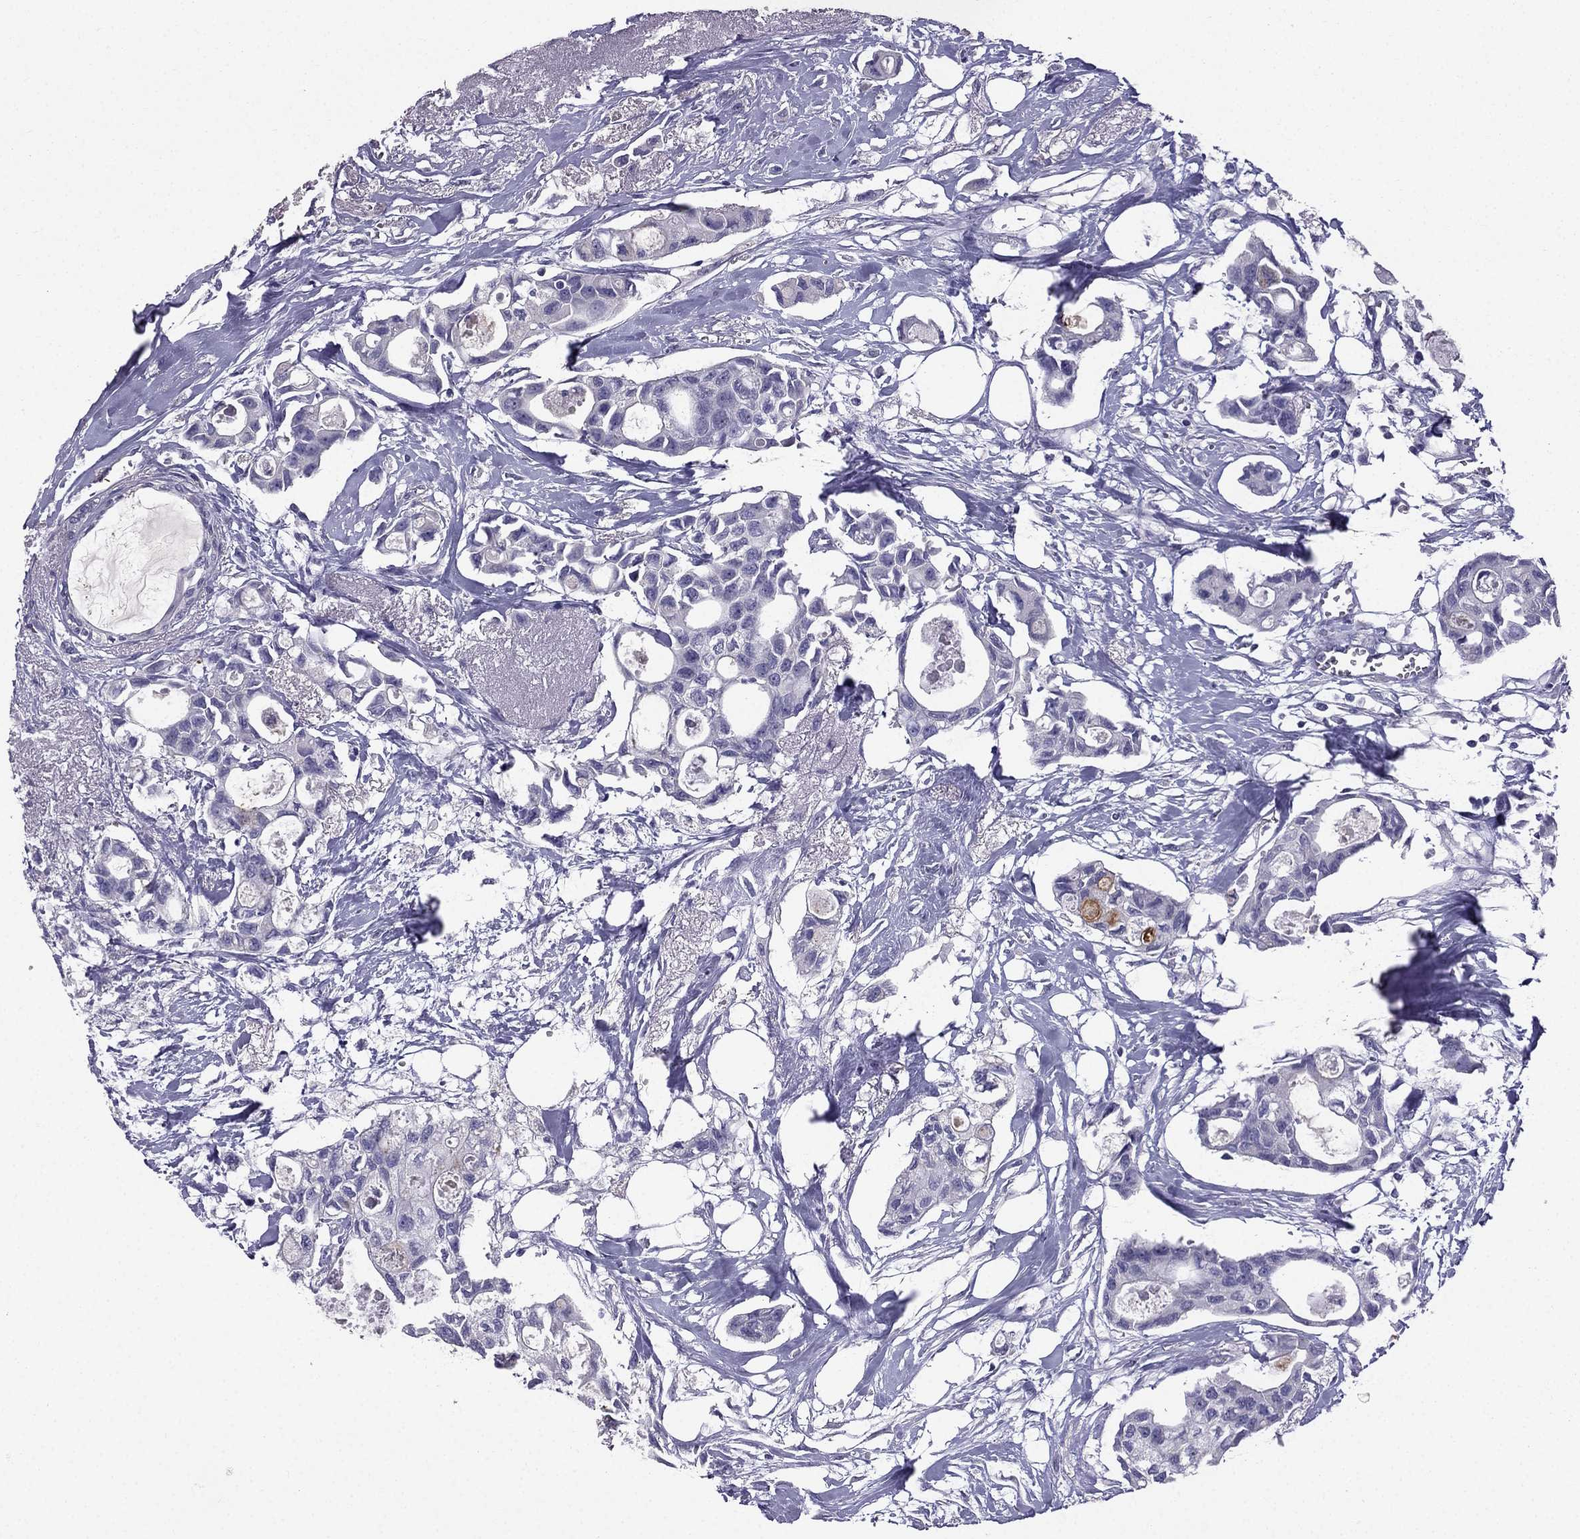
{"staining": {"intensity": "negative", "quantity": "none", "location": "none"}, "tissue": "breast cancer", "cell_type": "Tumor cells", "image_type": "cancer", "snomed": [{"axis": "morphology", "description": "Duct carcinoma"}, {"axis": "topography", "description": "Breast"}], "caption": "DAB immunohistochemical staining of breast cancer (intraductal carcinoma) demonstrates no significant expression in tumor cells. (DAB immunohistochemistry (IHC) with hematoxylin counter stain).", "gene": "SCG5", "patient": {"sex": "female", "age": 83}}